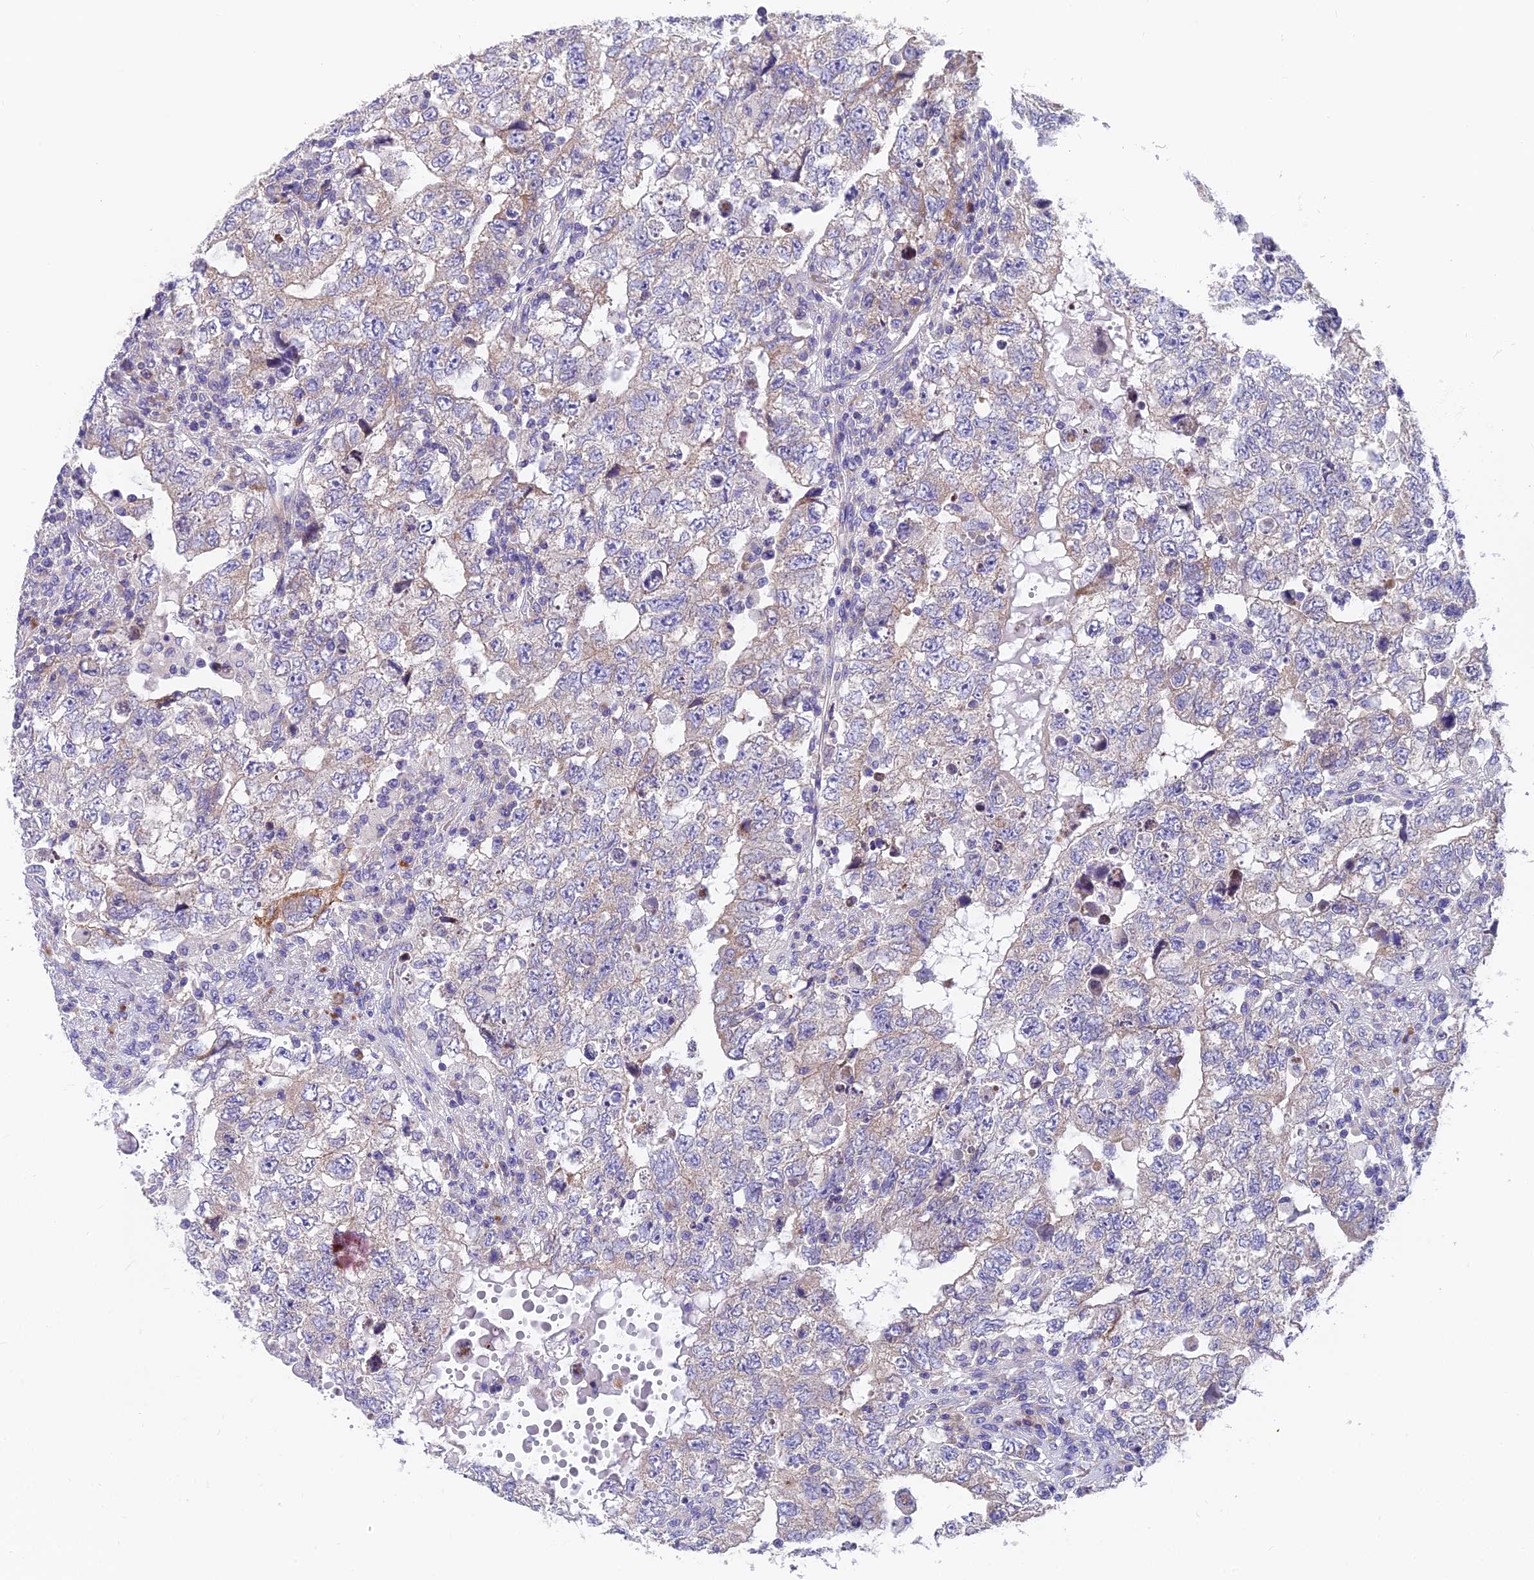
{"staining": {"intensity": "negative", "quantity": "none", "location": "none"}, "tissue": "testis cancer", "cell_type": "Tumor cells", "image_type": "cancer", "snomed": [{"axis": "morphology", "description": "Carcinoma, Embryonal, NOS"}, {"axis": "topography", "description": "Testis"}], "caption": "Embryonal carcinoma (testis) stained for a protein using IHC reveals no positivity tumor cells.", "gene": "MVB12A", "patient": {"sex": "male", "age": 36}}